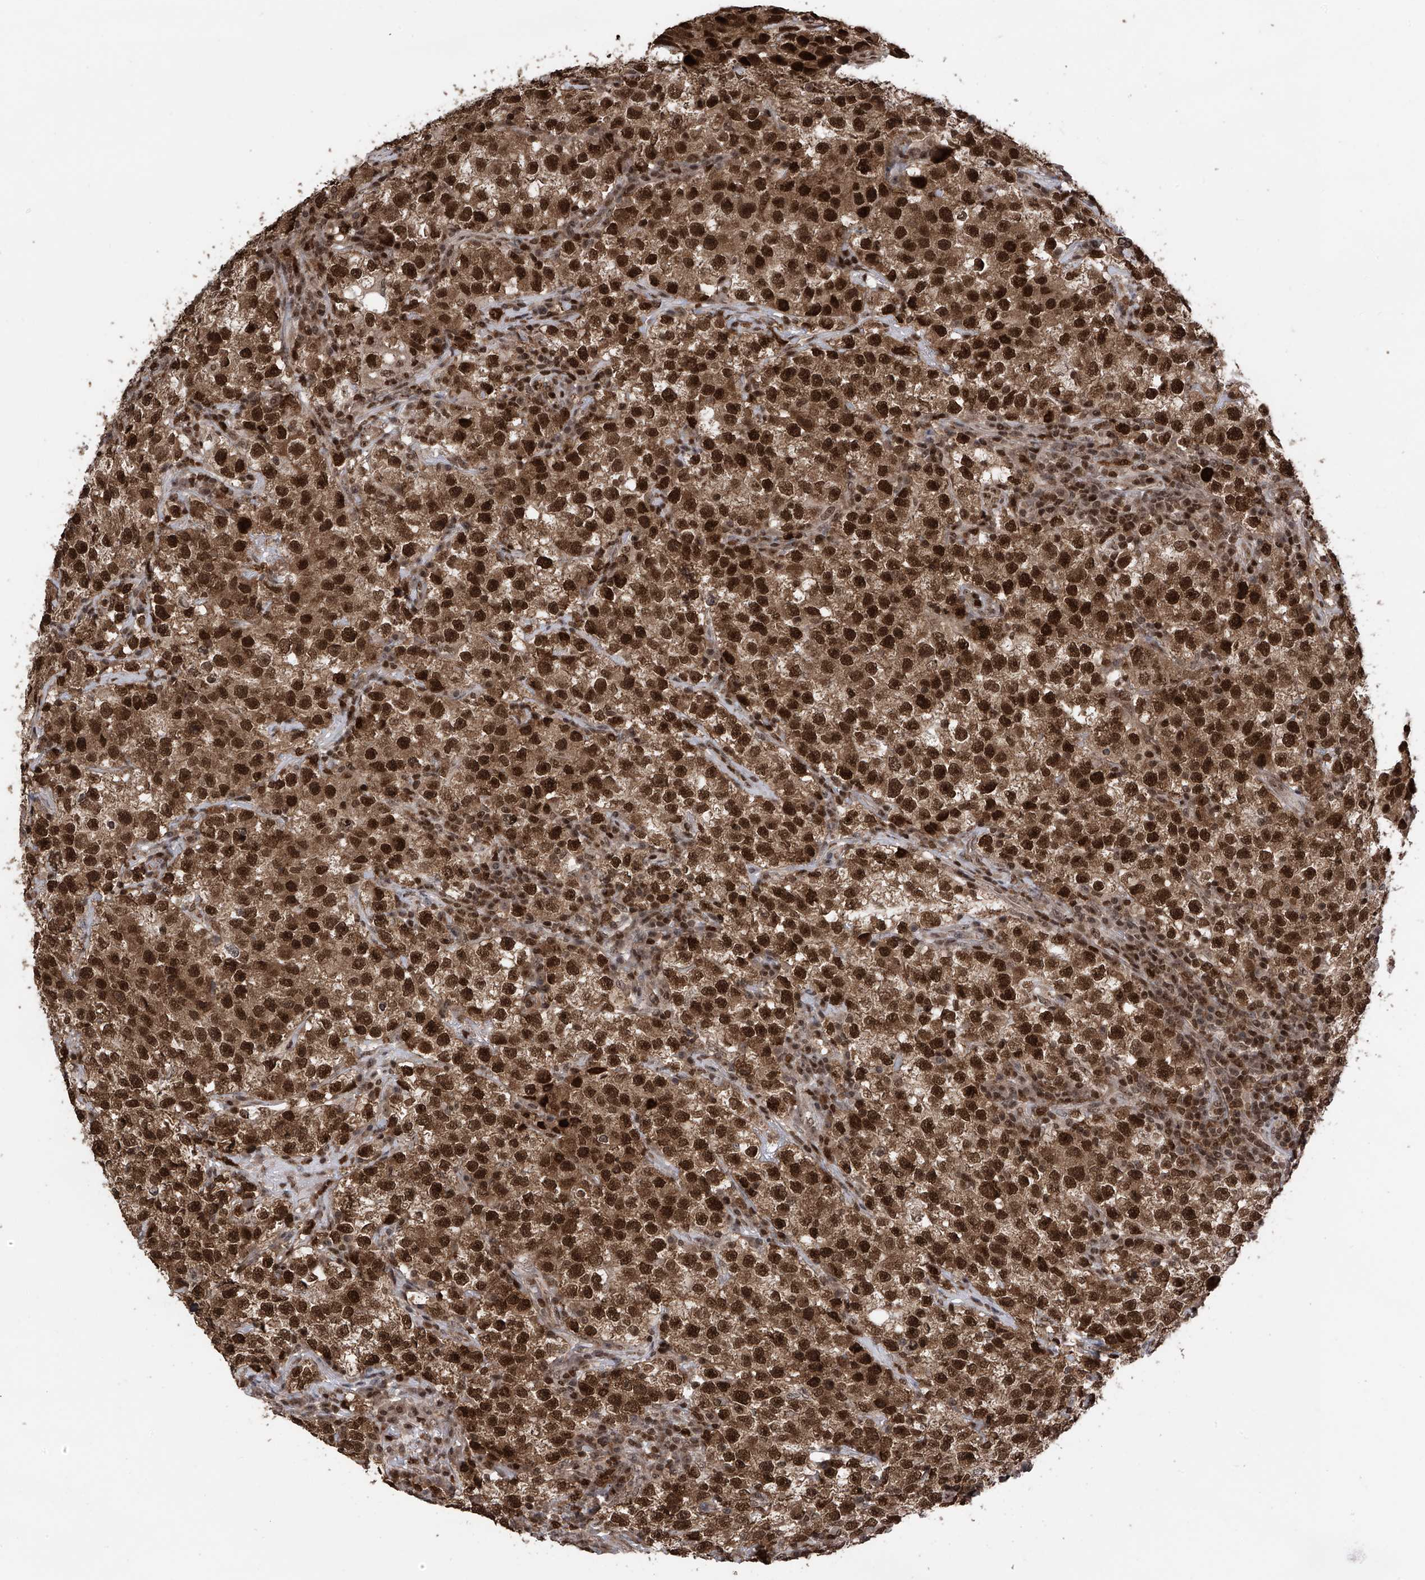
{"staining": {"intensity": "strong", "quantity": ">75%", "location": "cytoplasmic/membranous,nuclear"}, "tissue": "testis cancer", "cell_type": "Tumor cells", "image_type": "cancer", "snomed": [{"axis": "morphology", "description": "Seminoma, NOS"}, {"axis": "topography", "description": "Testis"}], "caption": "DAB immunohistochemical staining of testis cancer (seminoma) reveals strong cytoplasmic/membranous and nuclear protein positivity in about >75% of tumor cells.", "gene": "DNAJC9", "patient": {"sex": "male", "age": 22}}